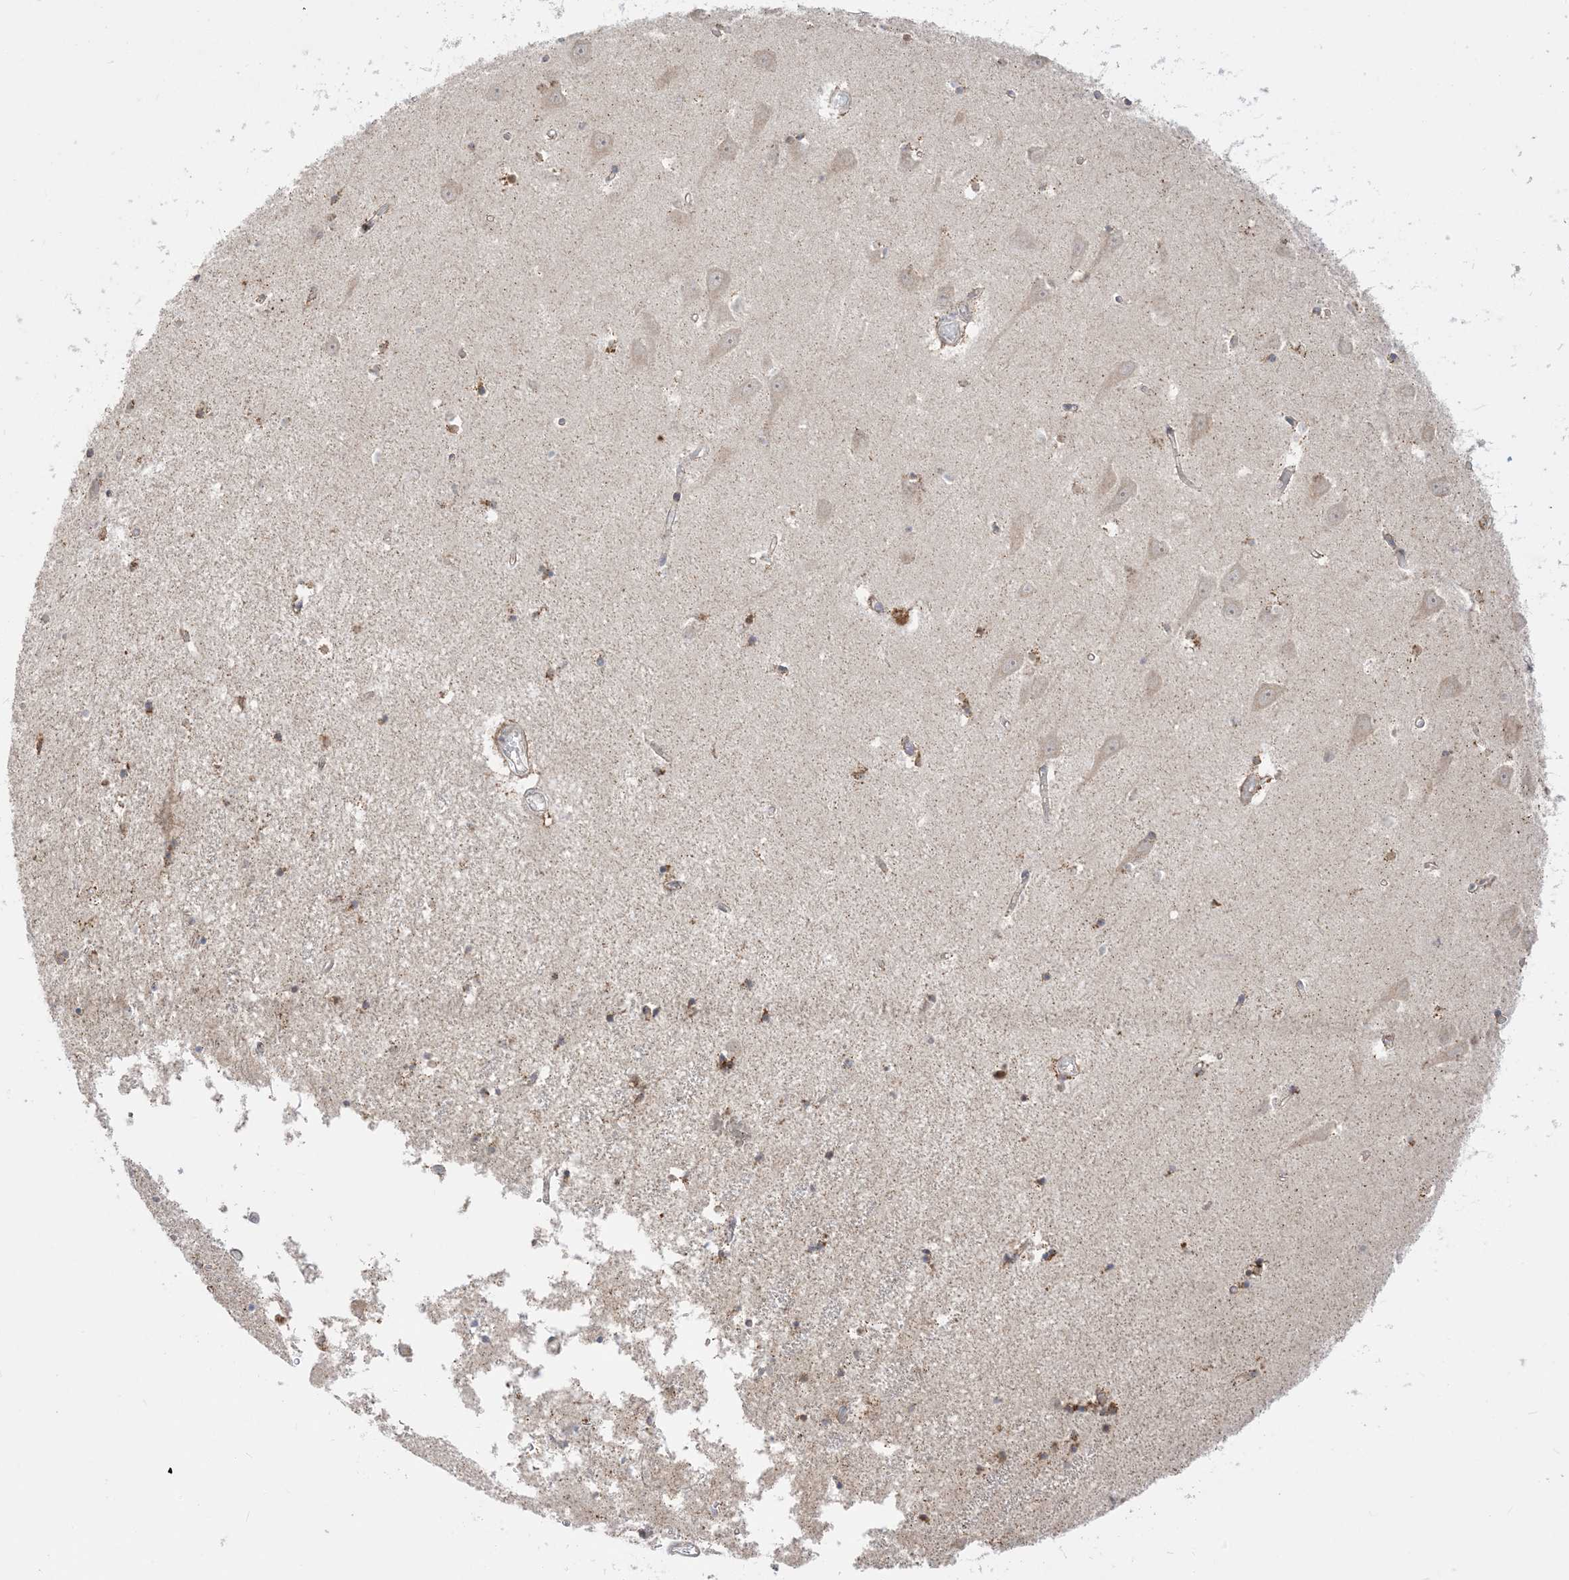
{"staining": {"intensity": "moderate", "quantity": "<25%", "location": "cytoplasmic/membranous"}, "tissue": "hippocampus", "cell_type": "Glial cells", "image_type": "normal", "snomed": [{"axis": "morphology", "description": "Normal tissue, NOS"}, {"axis": "topography", "description": "Hippocampus"}], "caption": "IHC (DAB) staining of benign human hippocampus reveals moderate cytoplasmic/membranous protein expression in about <25% of glial cells.", "gene": "KANSL3", "patient": {"sex": "male", "age": 70}}